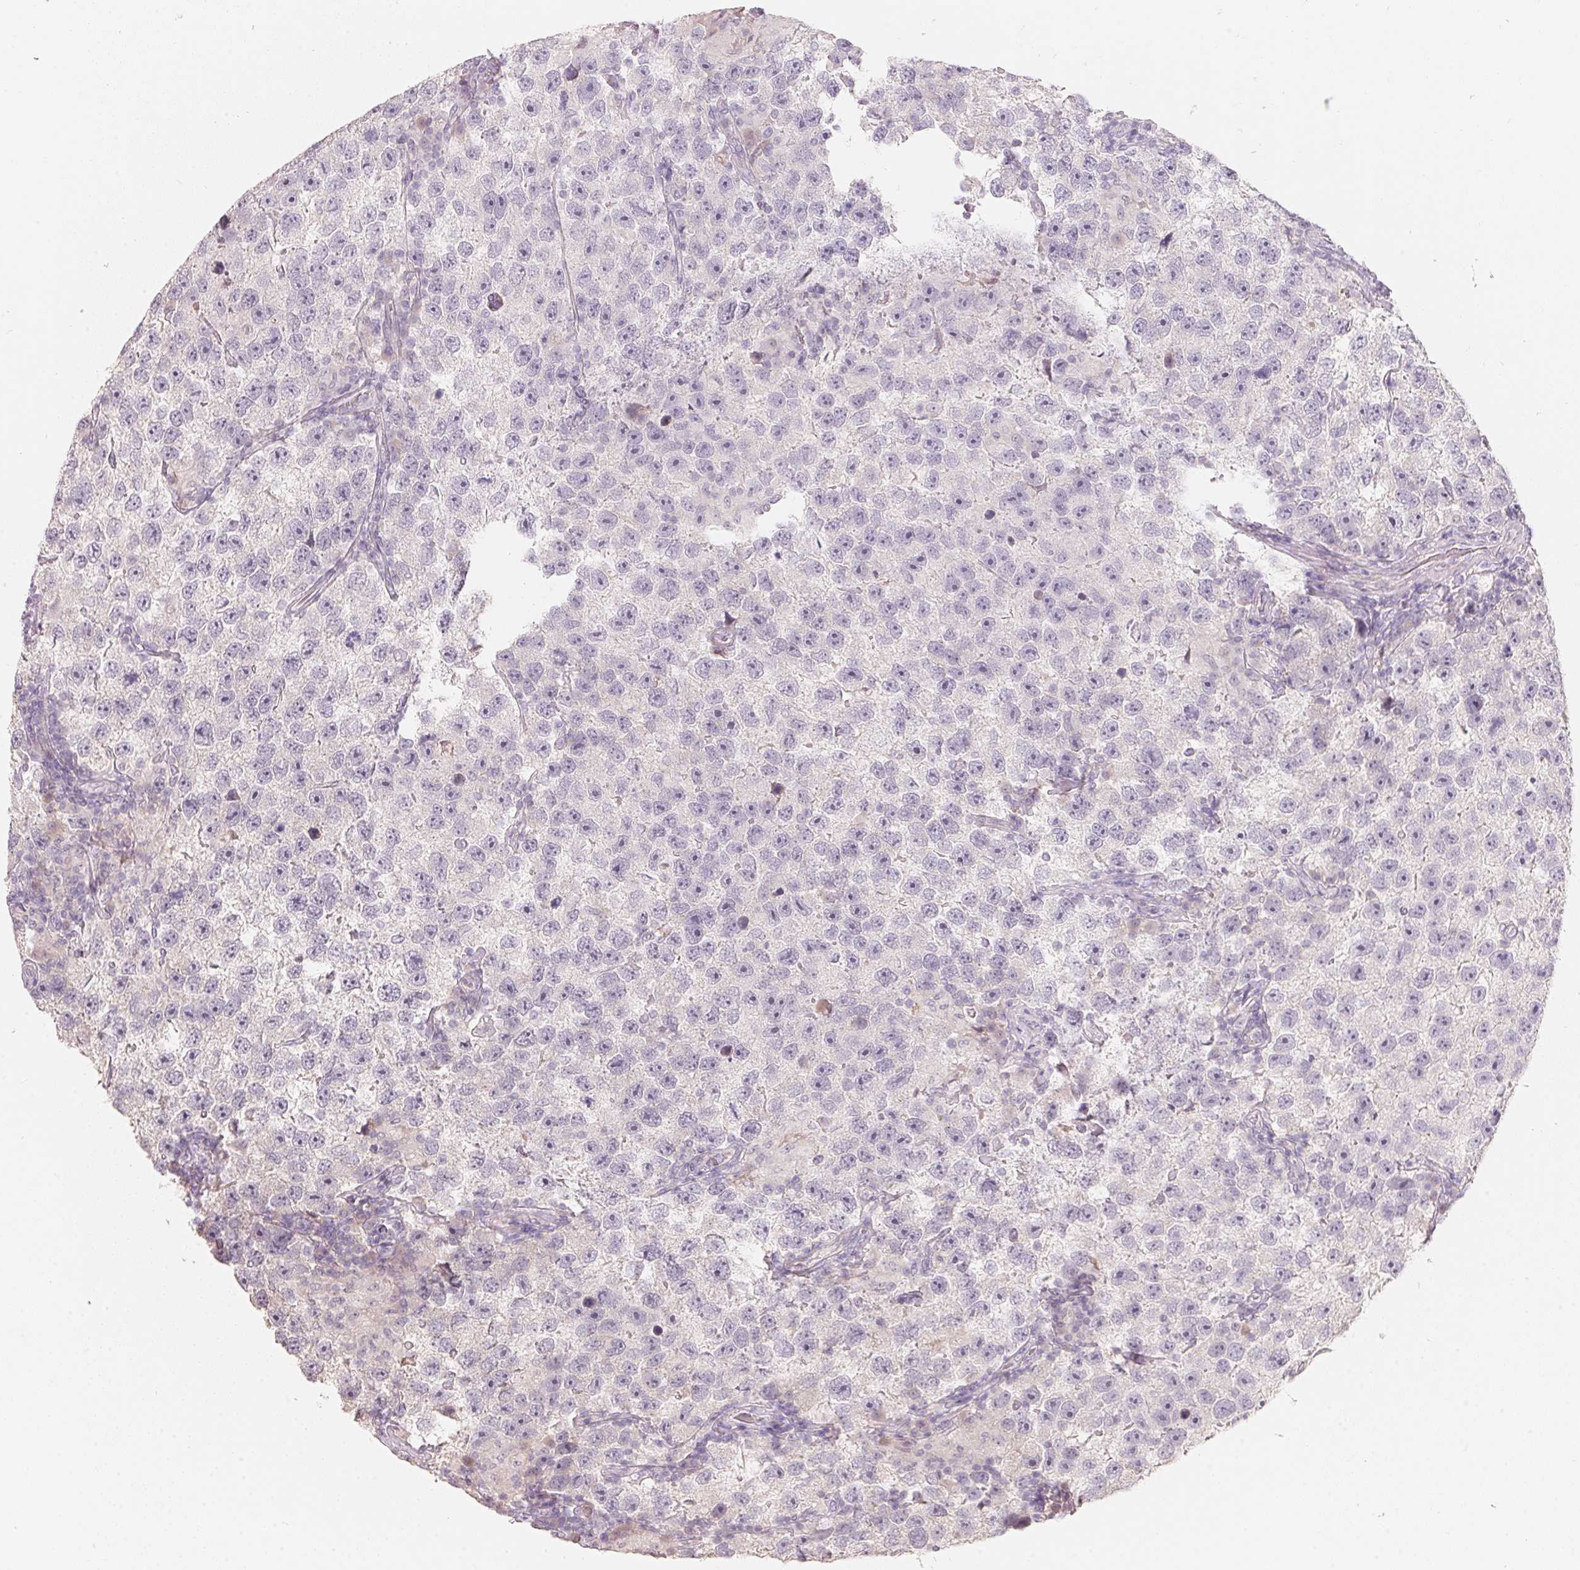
{"staining": {"intensity": "negative", "quantity": "none", "location": "none"}, "tissue": "testis cancer", "cell_type": "Tumor cells", "image_type": "cancer", "snomed": [{"axis": "morphology", "description": "Seminoma, NOS"}, {"axis": "topography", "description": "Testis"}], "caption": "Immunohistochemistry of human testis seminoma demonstrates no expression in tumor cells. (DAB (3,3'-diaminobenzidine) IHC with hematoxylin counter stain).", "gene": "TP53AIP1", "patient": {"sex": "male", "age": 26}}